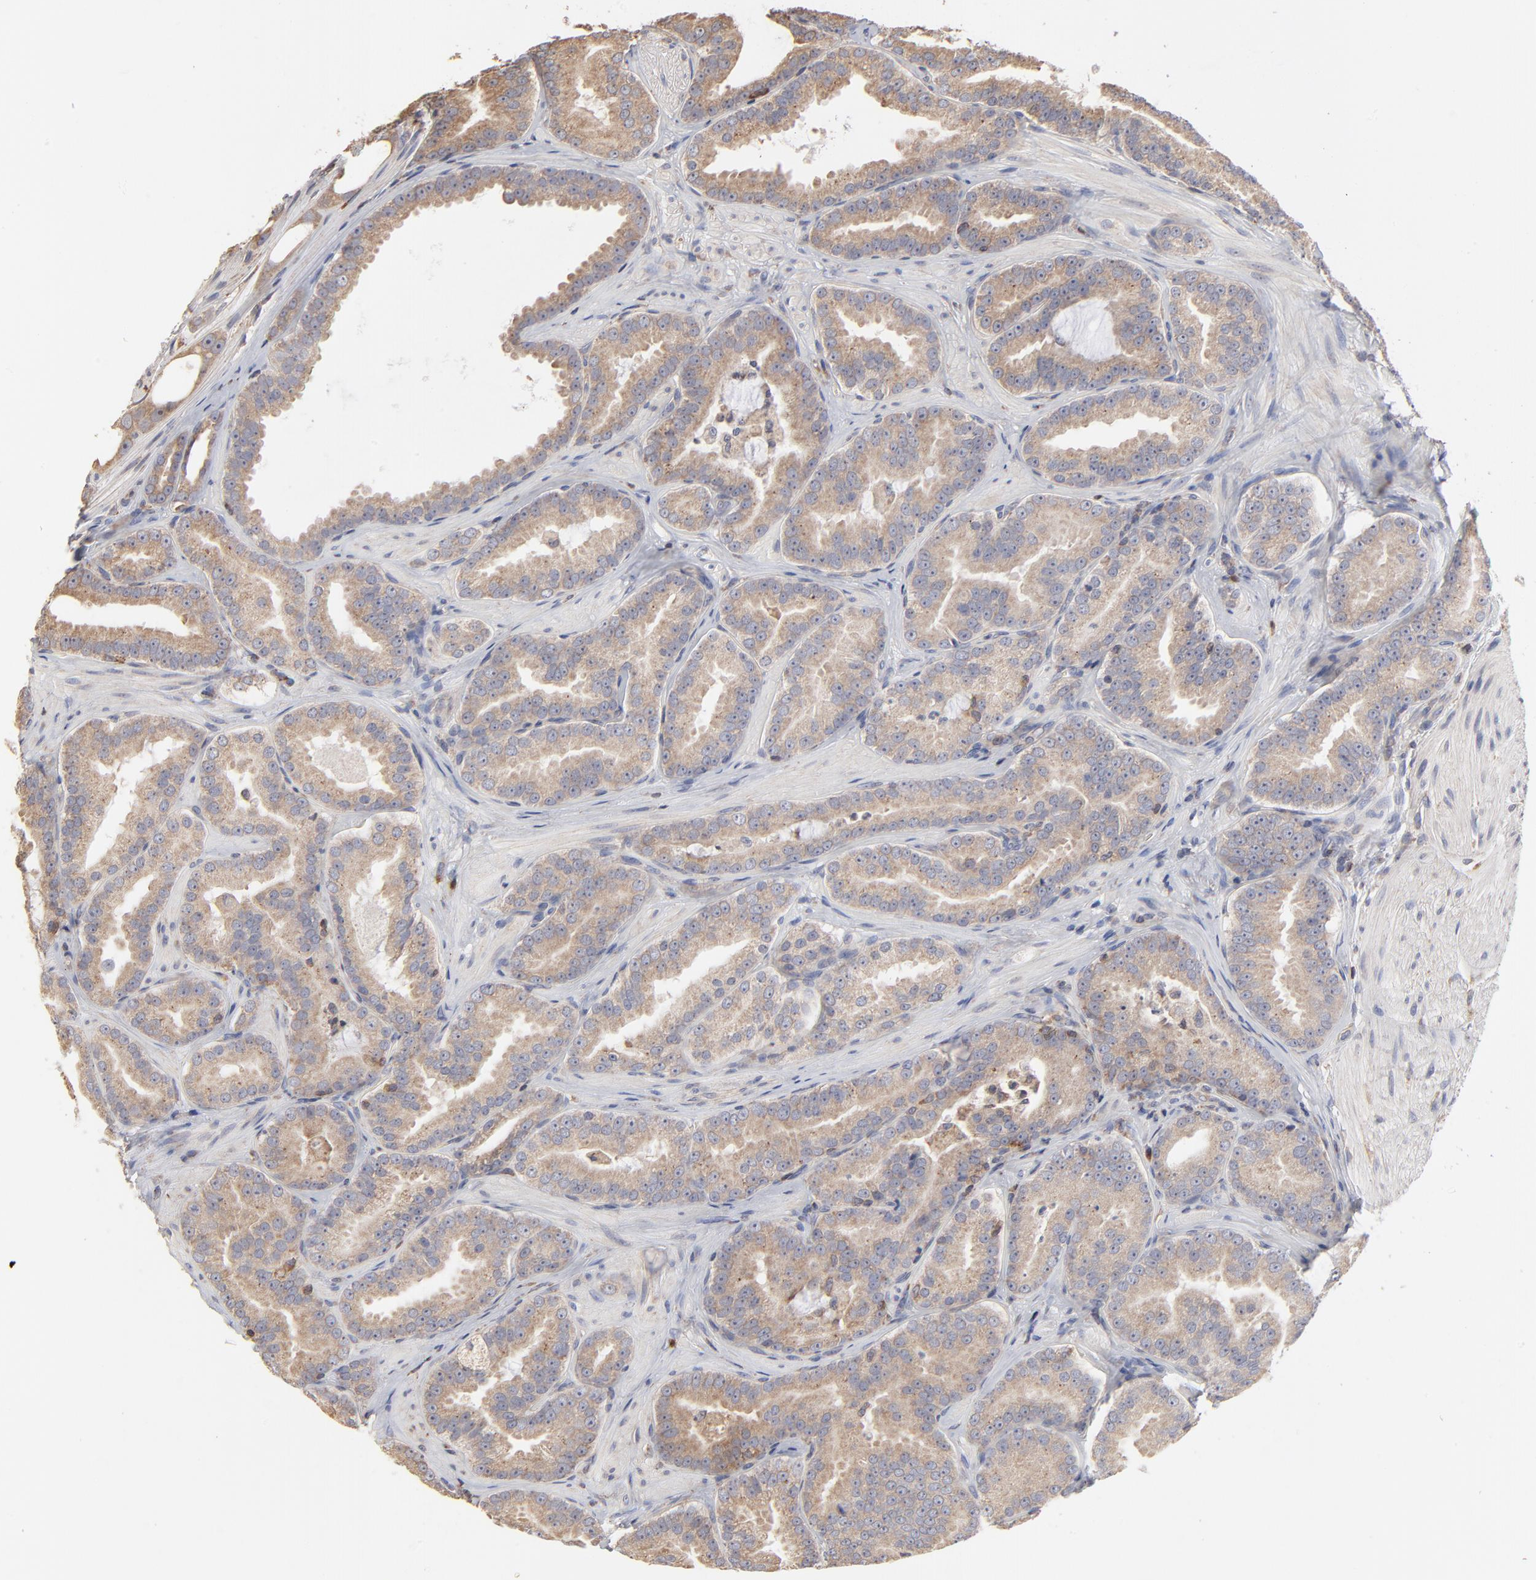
{"staining": {"intensity": "moderate", "quantity": ">75%", "location": "cytoplasmic/membranous"}, "tissue": "prostate cancer", "cell_type": "Tumor cells", "image_type": "cancer", "snomed": [{"axis": "morphology", "description": "Adenocarcinoma, Low grade"}, {"axis": "topography", "description": "Prostate"}], "caption": "Immunohistochemistry (IHC) (DAB) staining of prostate adenocarcinoma (low-grade) demonstrates moderate cytoplasmic/membranous protein expression in about >75% of tumor cells. Using DAB (brown) and hematoxylin (blue) stains, captured at high magnification using brightfield microscopy.", "gene": "RNF213", "patient": {"sex": "male", "age": 59}}